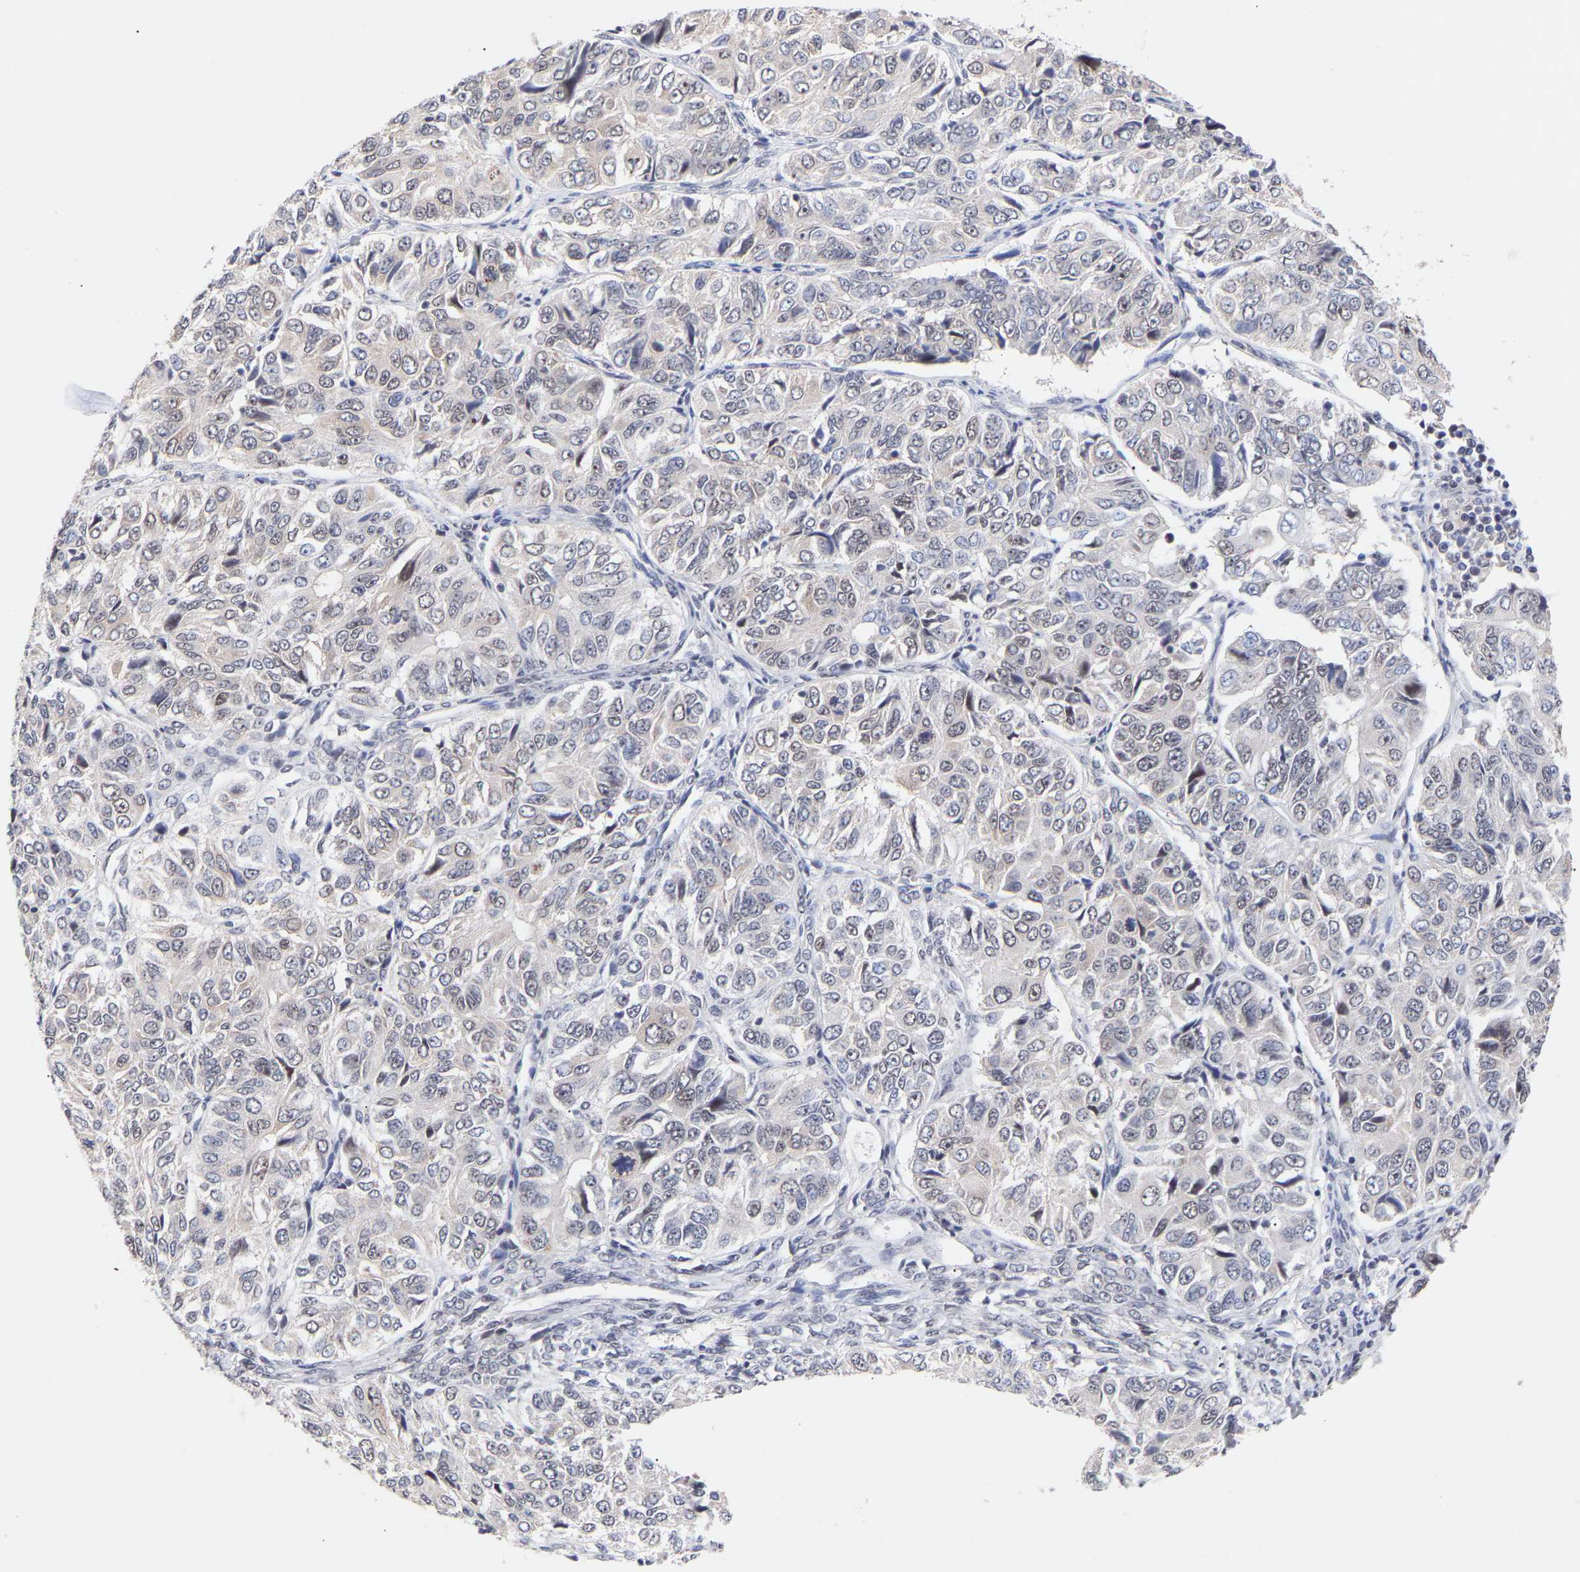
{"staining": {"intensity": "negative", "quantity": "none", "location": "none"}, "tissue": "ovarian cancer", "cell_type": "Tumor cells", "image_type": "cancer", "snomed": [{"axis": "morphology", "description": "Carcinoma, endometroid"}, {"axis": "topography", "description": "Ovary"}], "caption": "Photomicrograph shows no significant protein positivity in tumor cells of ovarian endometroid carcinoma.", "gene": "RBM15", "patient": {"sex": "female", "age": 51}}